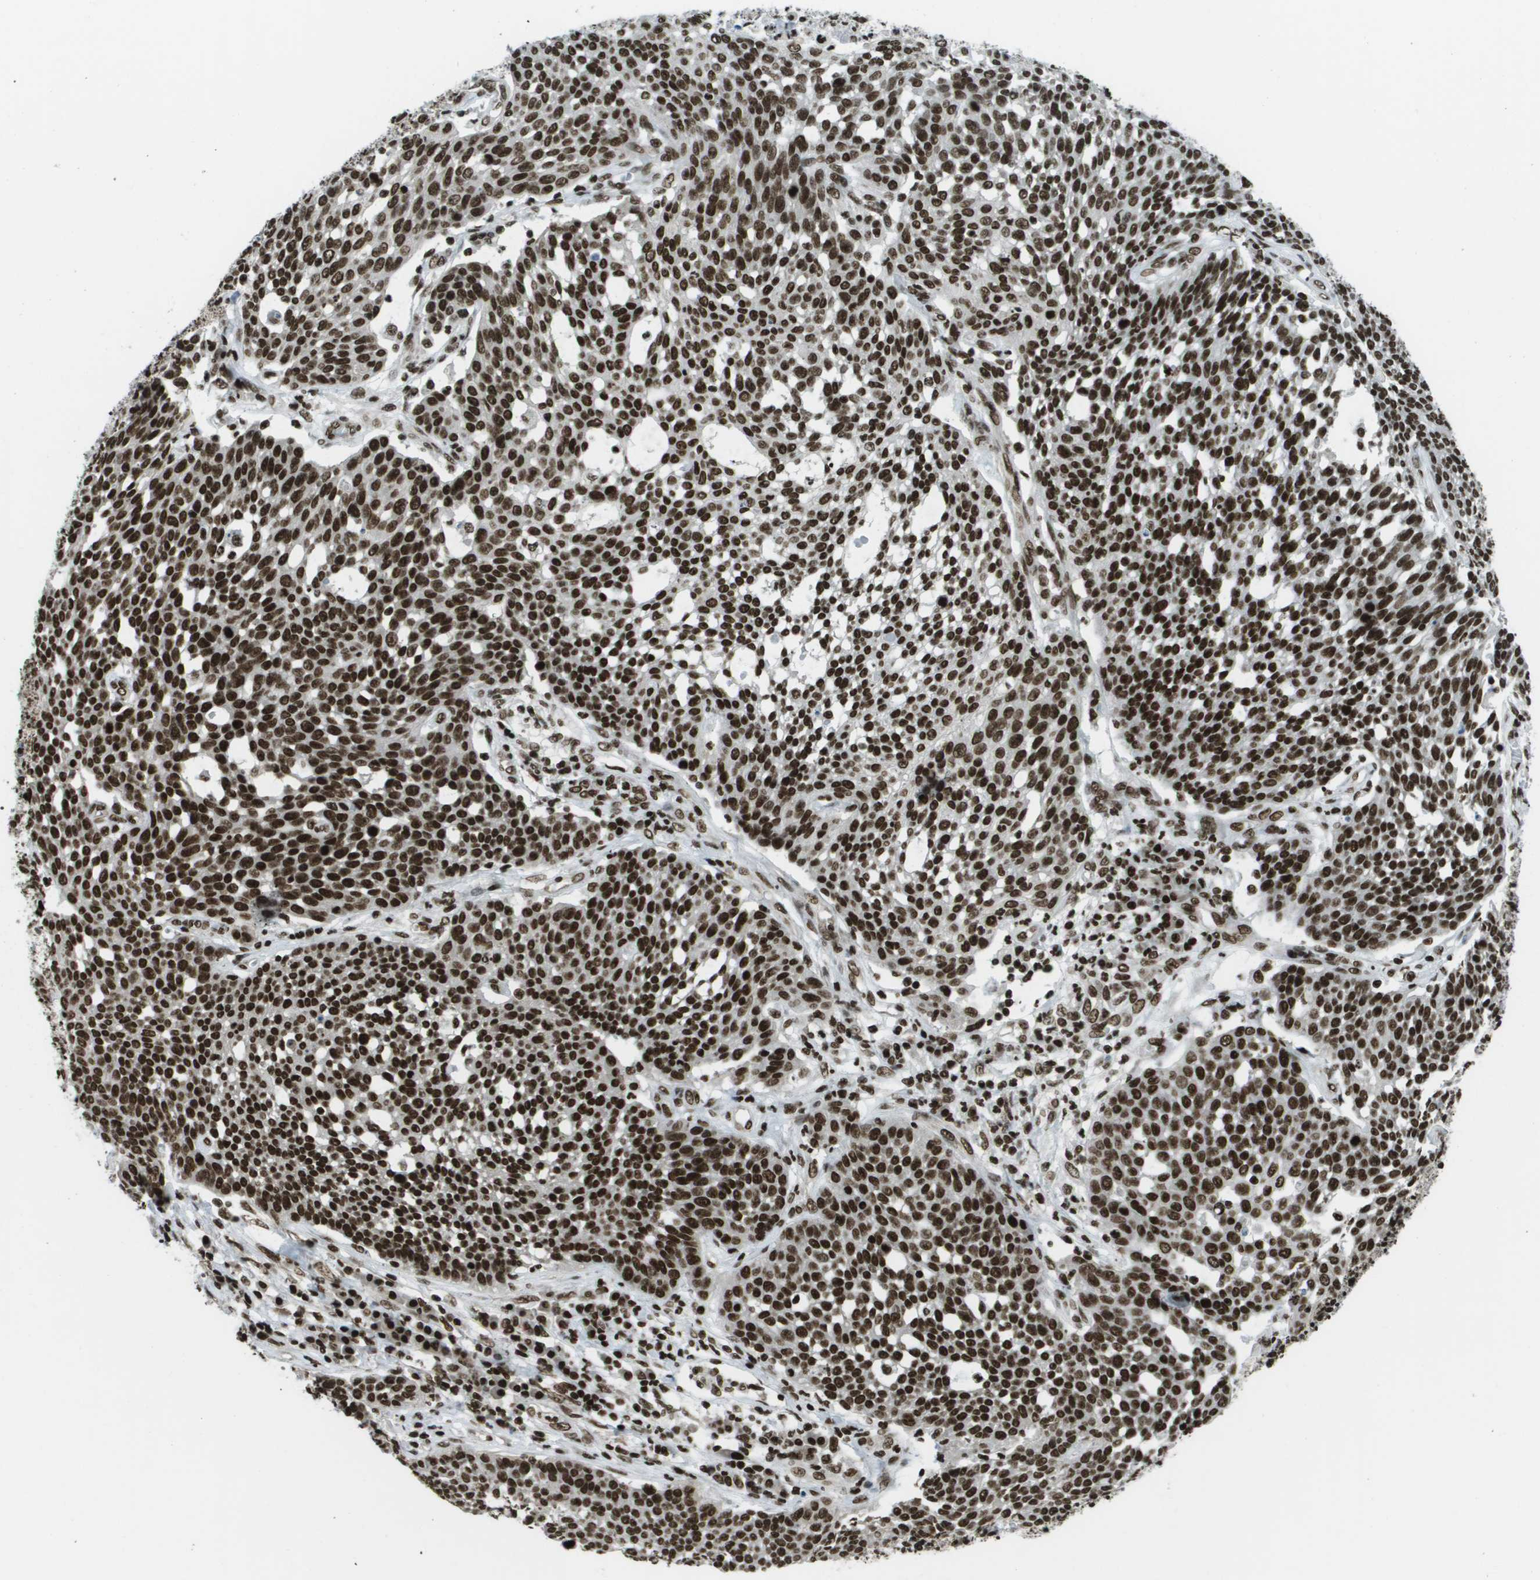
{"staining": {"intensity": "strong", "quantity": ">75%", "location": "nuclear"}, "tissue": "cervical cancer", "cell_type": "Tumor cells", "image_type": "cancer", "snomed": [{"axis": "morphology", "description": "Squamous cell carcinoma, NOS"}, {"axis": "topography", "description": "Cervix"}], "caption": "Strong nuclear protein staining is identified in about >75% of tumor cells in cervical cancer (squamous cell carcinoma).", "gene": "GLYR1", "patient": {"sex": "female", "age": 34}}